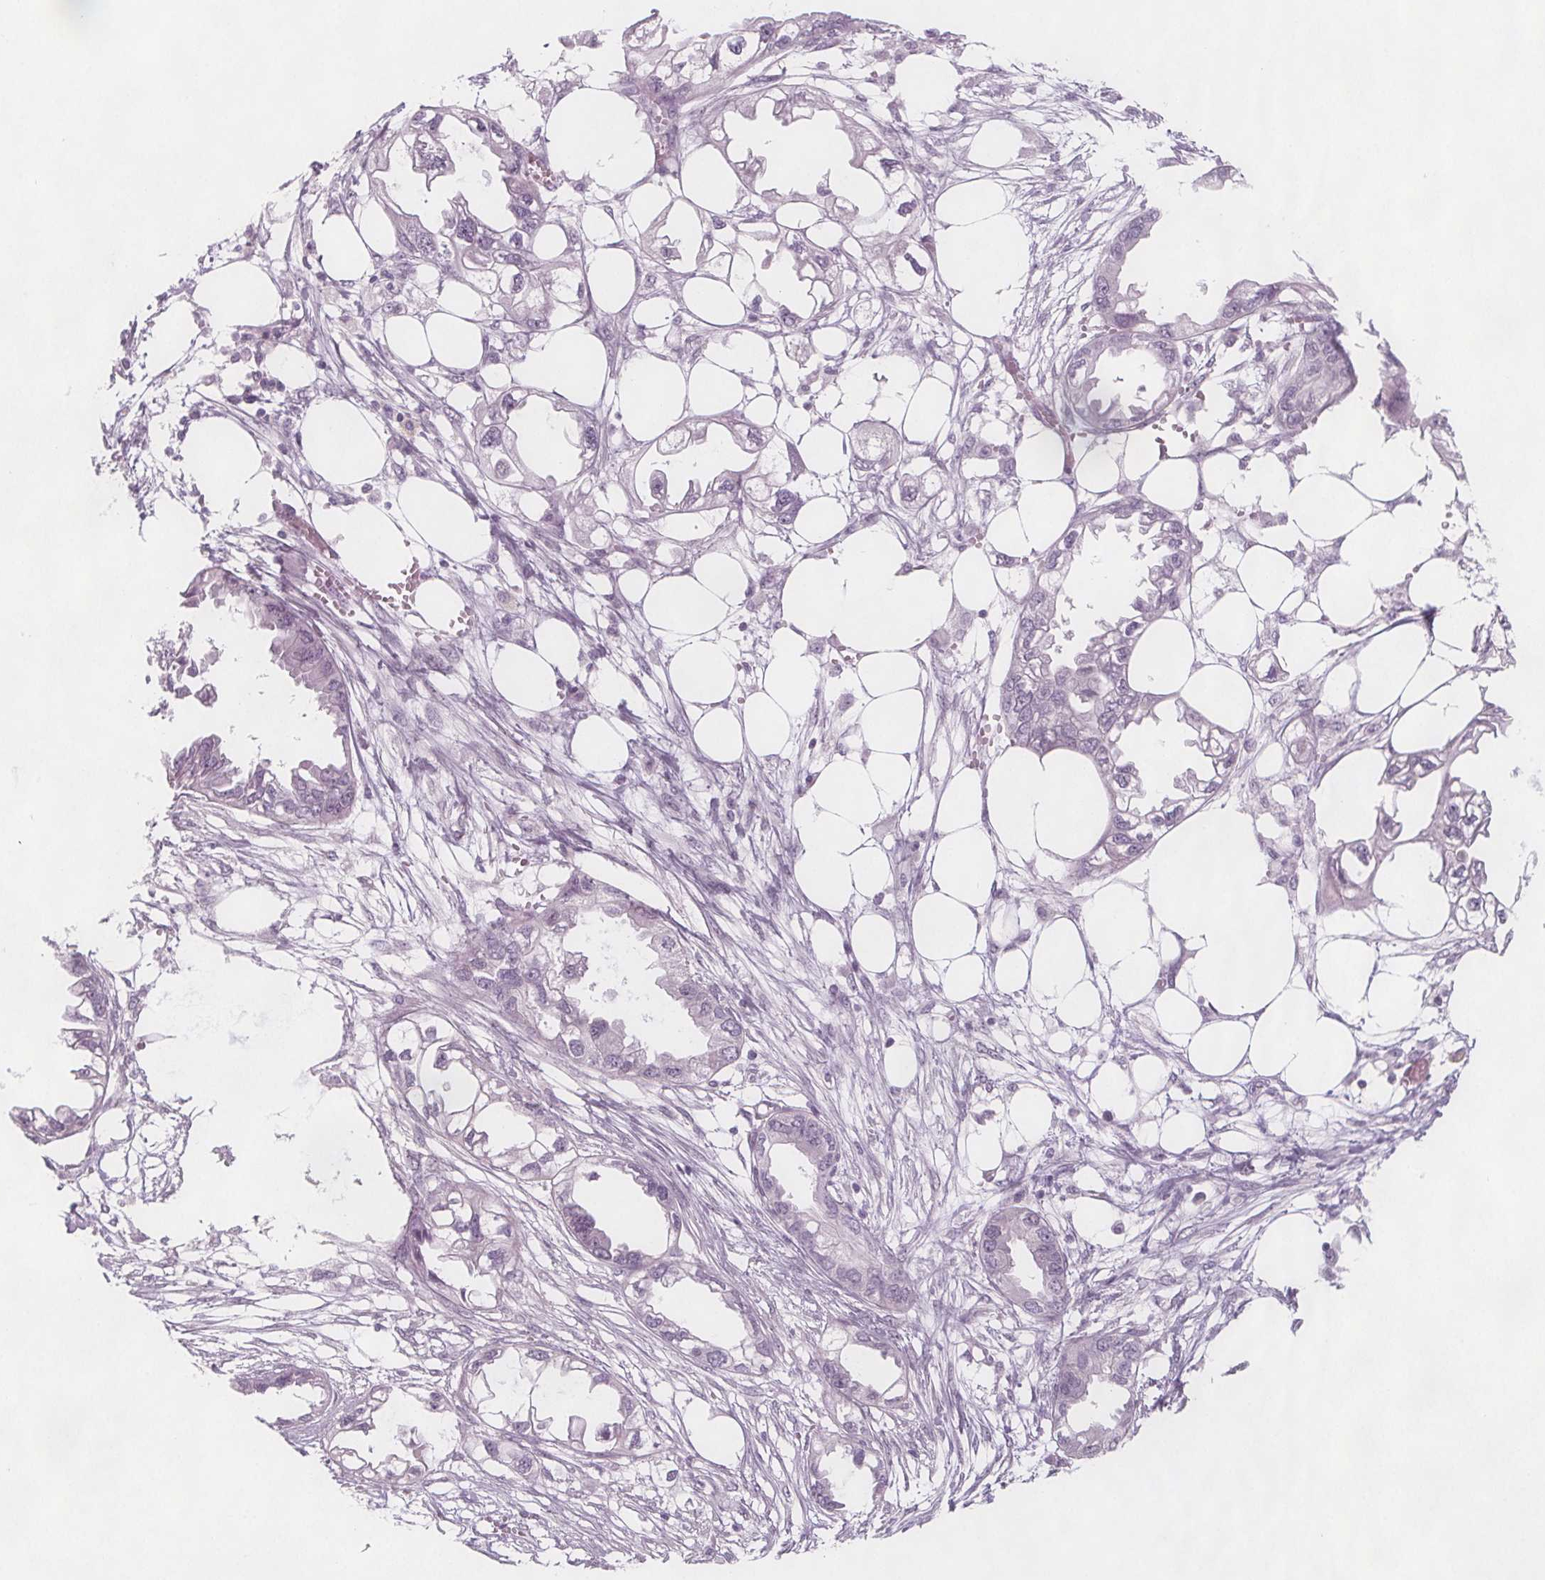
{"staining": {"intensity": "negative", "quantity": "none", "location": "none"}, "tissue": "endometrial cancer", "cell_type": "Tumor cells", "image_type": "cancer", "snomed": [{"axis": "morphology", "description": "Adenocarcinoma, NOS"}, {"axis": "morphology", "description": "Adenocarcinoma, metastatic, NOS"}, {"axis": "topography", "description": "Adipose tissue"}, {"axis": "topography", "description": "Endometrium"}], "caption": "Tumor cells show no significant positivity in endometrial cancer (metastatic adenocarcinoma). (DAB IHC, high magnification).", "gene": "C1orf167", "patient": {"sex": "female", "age": 67}}